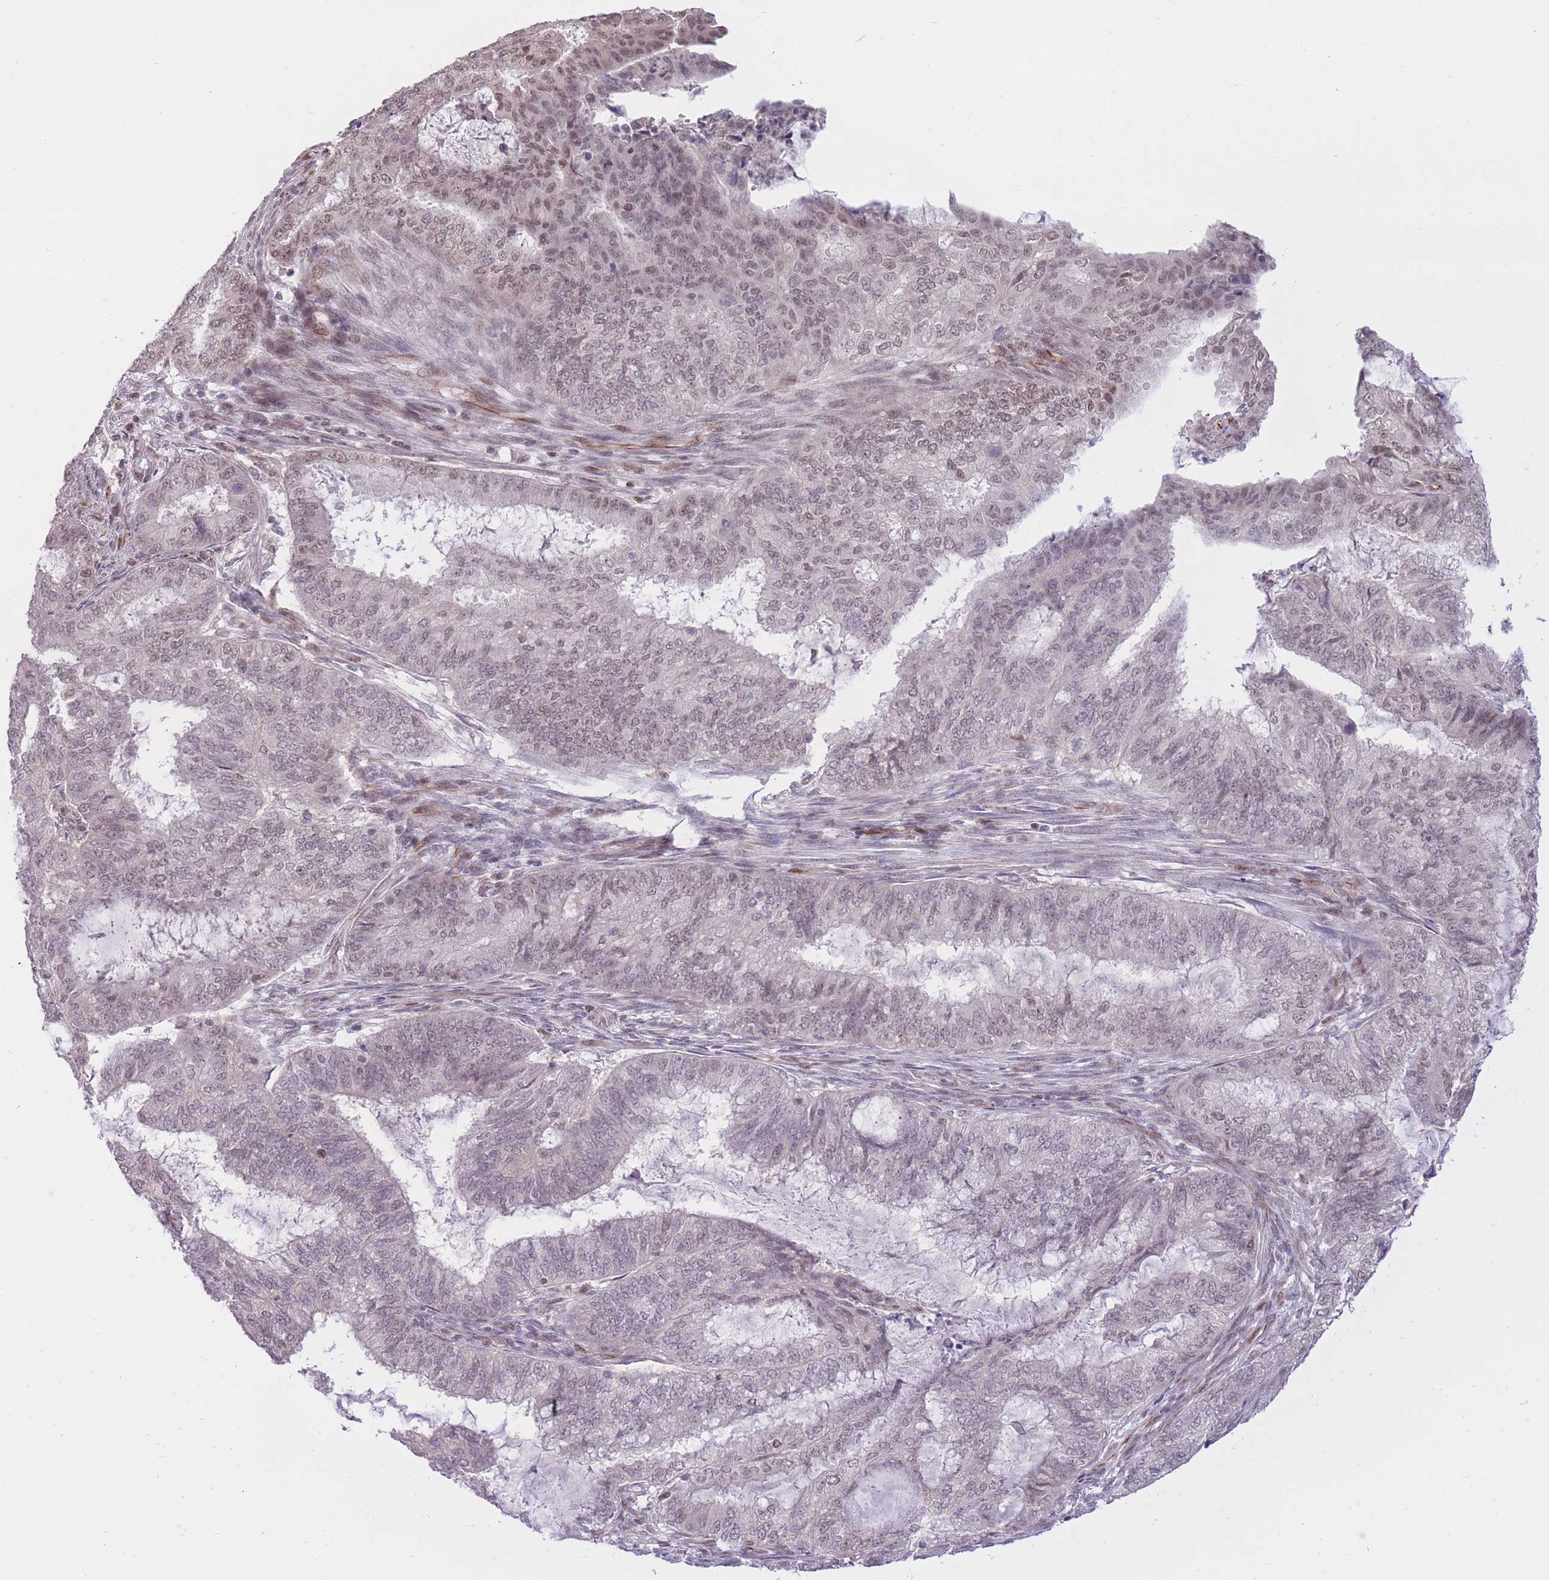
{"staining": {"intensity": "weak", "quantity": "25%-75%", "location": "nuclear"}, "tissue": "endometrial cancer", "cell_type": "Tumor cells", "image_type": "cancer", "snomed": [{"axis": "morphology", "description": "Adenocarcinoma, NOS"}, {"axis": "topography", "description": "Endometrium"}], "caption": "Weak nuclear expression for a protein is seen in about 25%-75% of tumor cells of adenocarcinoma (endometrial) using immunohistochemistry.", "gene": "ELL", "patient": {"sex": "female", "age": 51}}